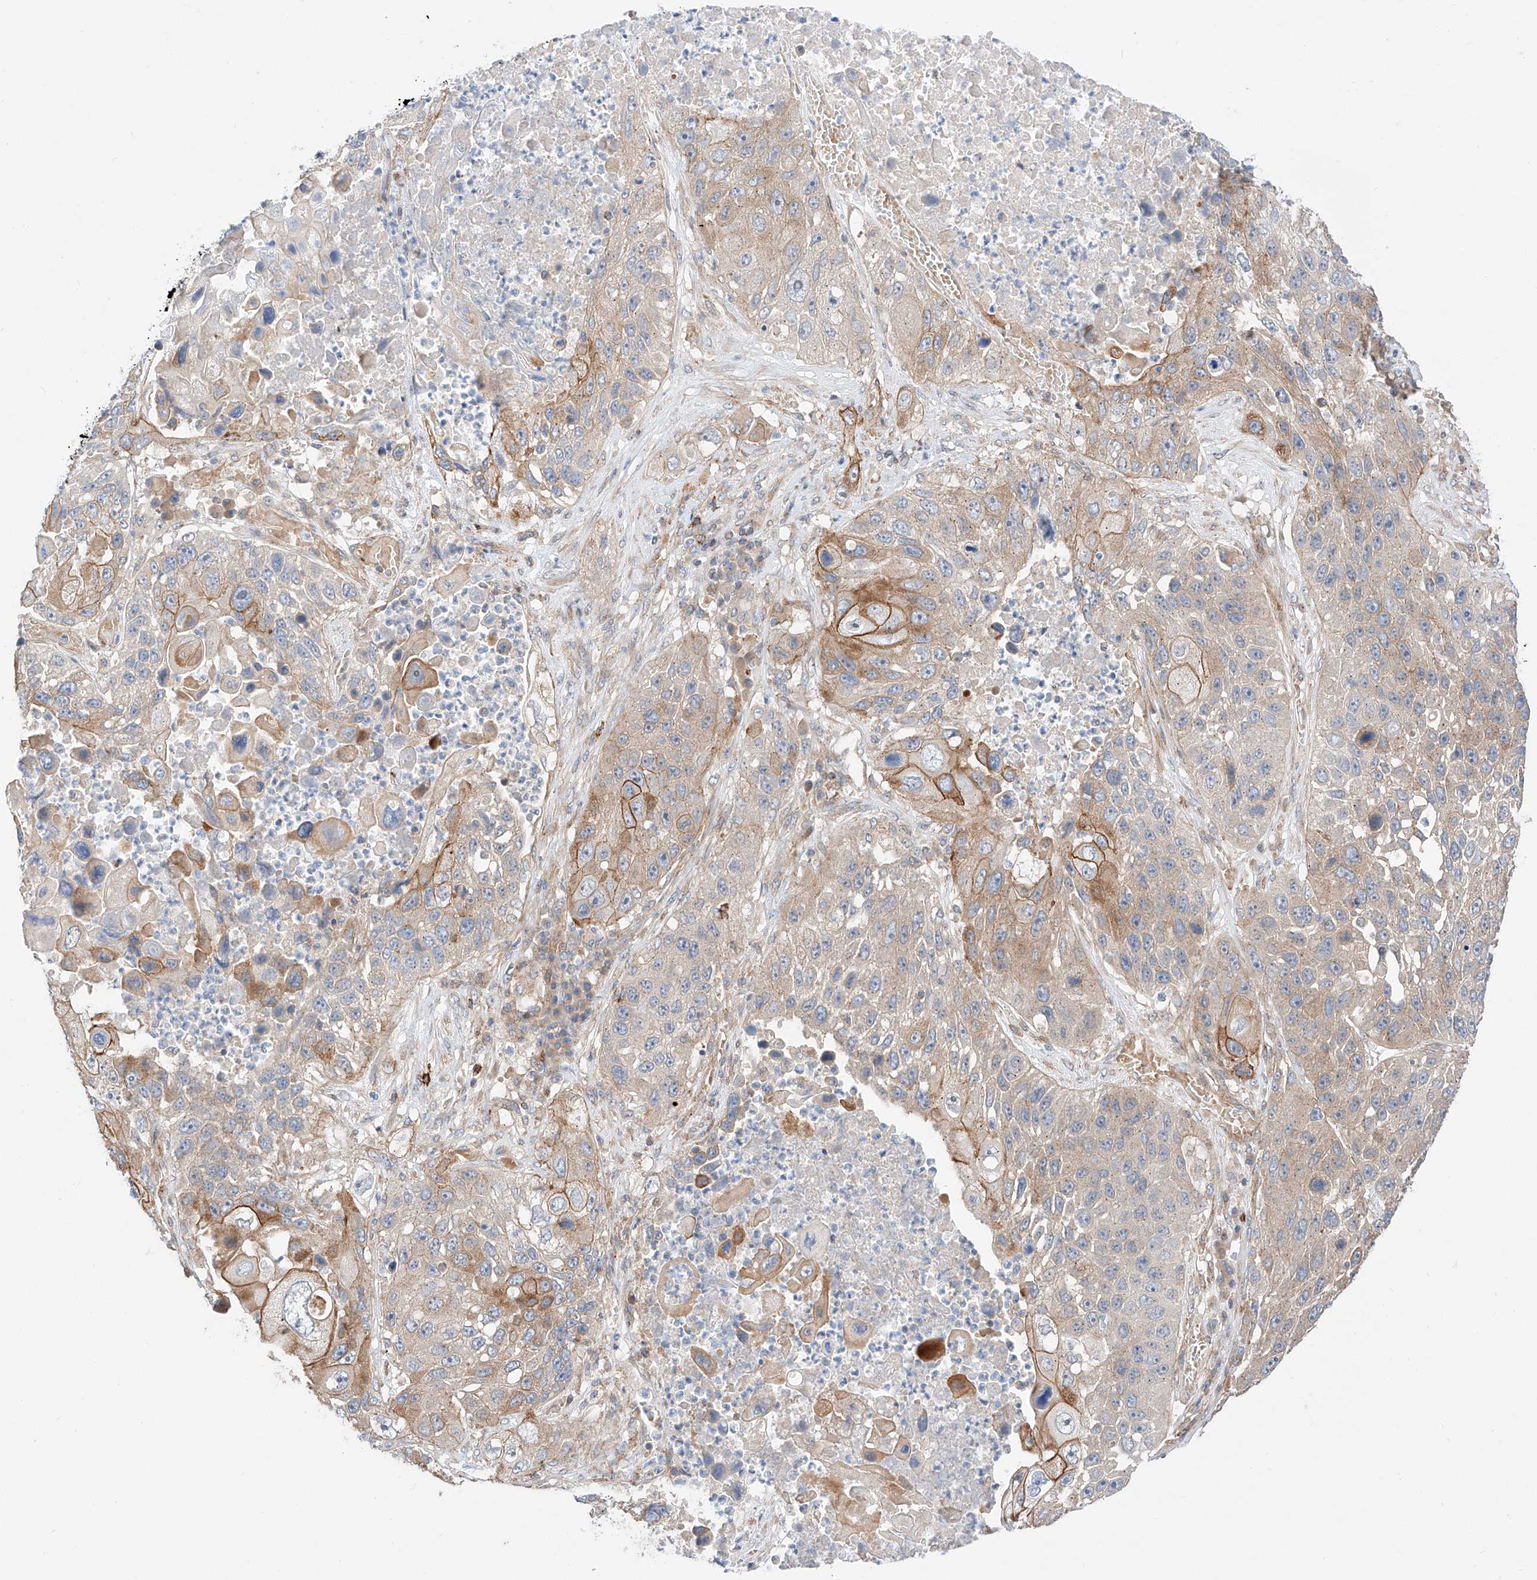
{"staining": {"intensity": "moderate", "quantity": "25%-75%", "location": "cytoplasmic/membranous"}, "tissue": "lung cancer", "cell_type": "Tumor cells", "image_type": "cancer", "snomed": [{"axis": "morphology", "description": "Squamous cell carcinoma, NOS"}, {"axis": "topography", "description": "Lung"}], "caption": "This photomicrograph demonstrates immunohistochemistry (IHC) staining of human lung cancer, with medium moderate cytoplasmic/membranous staining in about 25%-75% of tumor cells.", "gene": "MINDY4", "patient": {"sex": "male", "age": 61}}